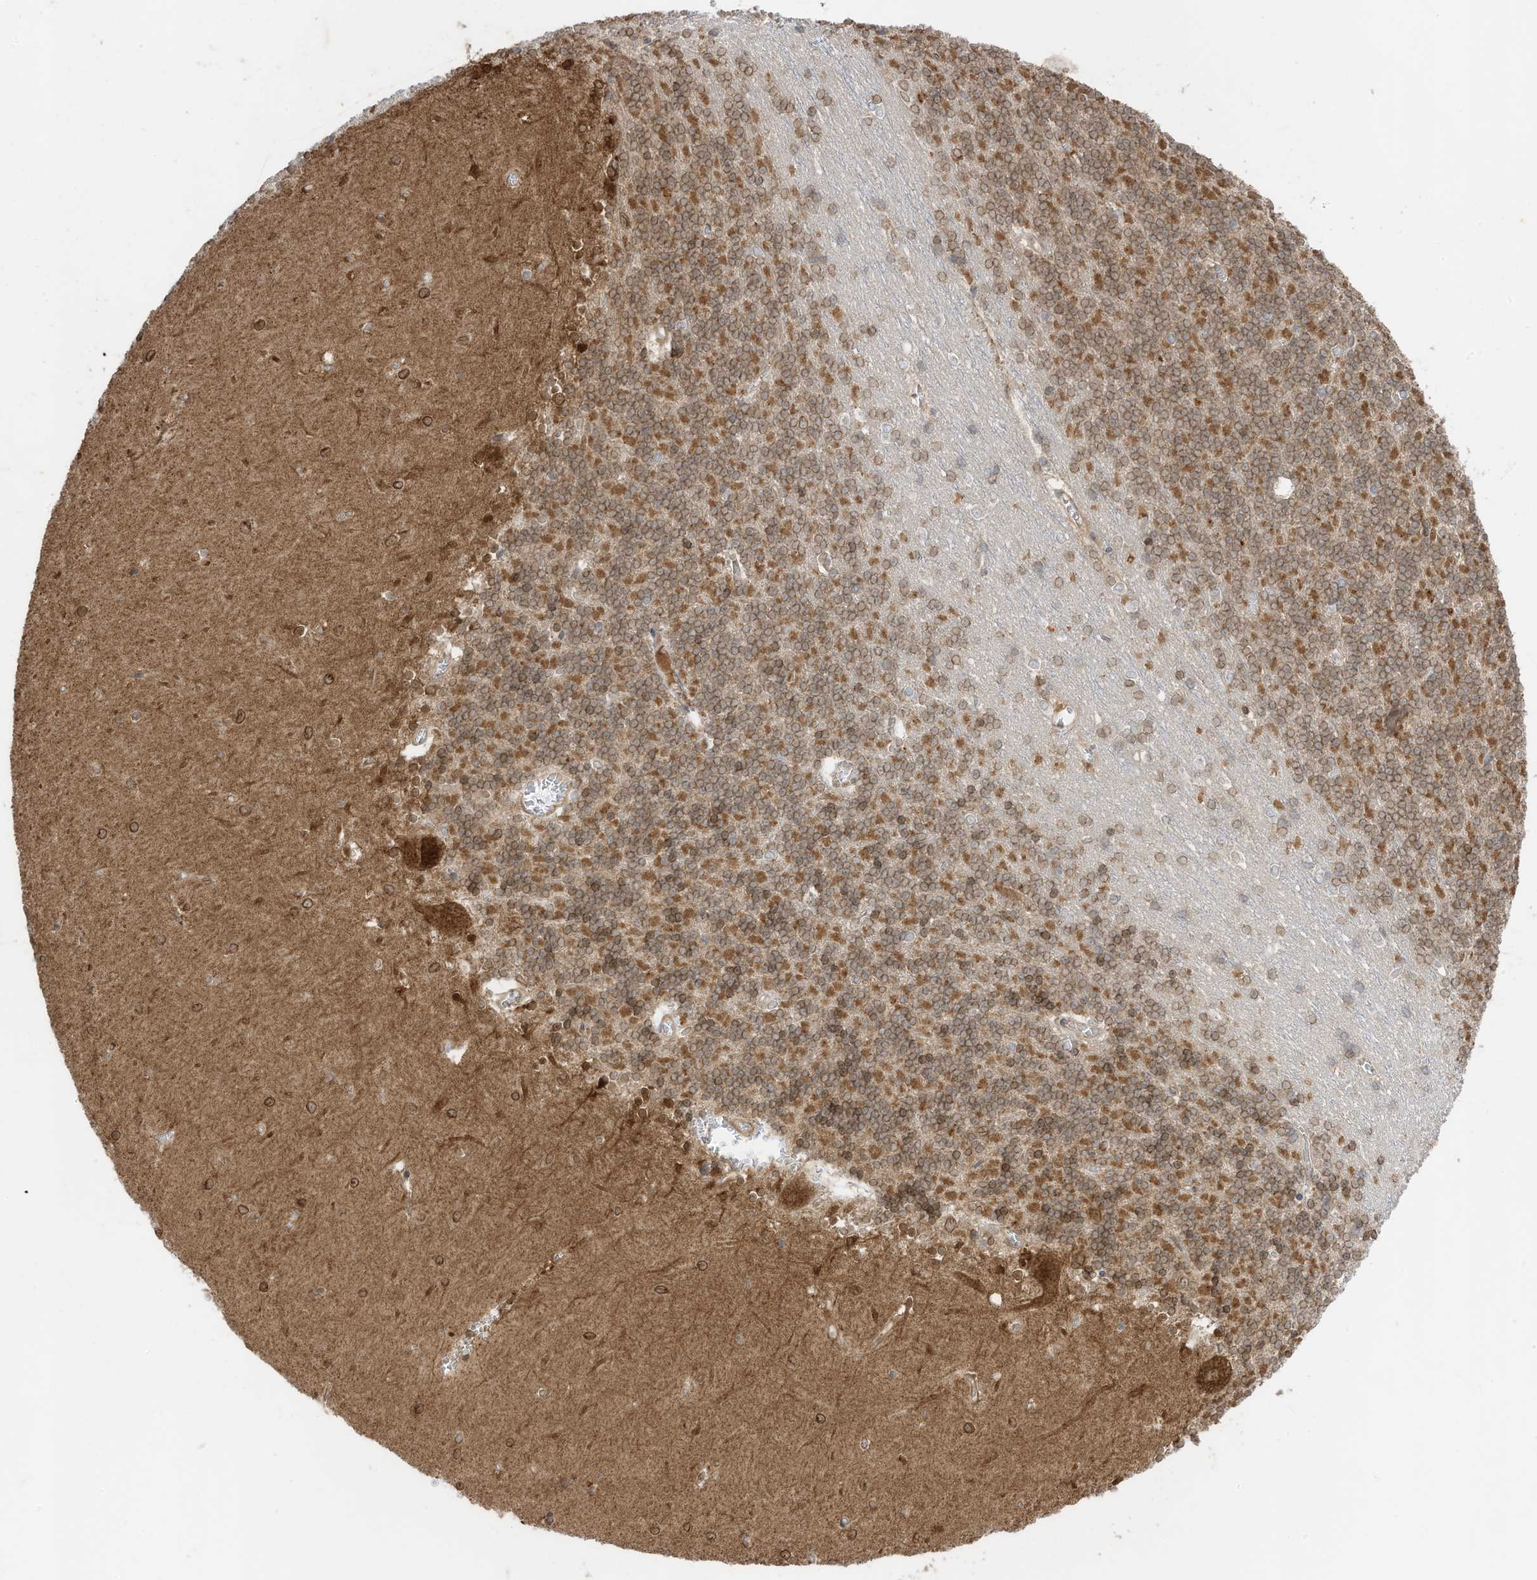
{"staining": {"intensity": "moderate", "quantity": ">75%", "location": "cytoplasmic/membranous"}, "tissue": "cerebellum", "cell_type": "Cells in granular layer", "image_type": "normal", "snomed": [{"axis": "morphology", "description": "Normal tissue, NOS"}, {"axis": "topography", "description": "Cerebellum"}], "caption": "High-power microscopy captured an immunohistochemistry (IHC) histopathology image of benign cerebellum, revealing moderate cytoplasmic/membranous expression in about >75% of cells in granular layer.", "gene": "SLC25A12", "patient": {"sex": "male", "age": 37}}